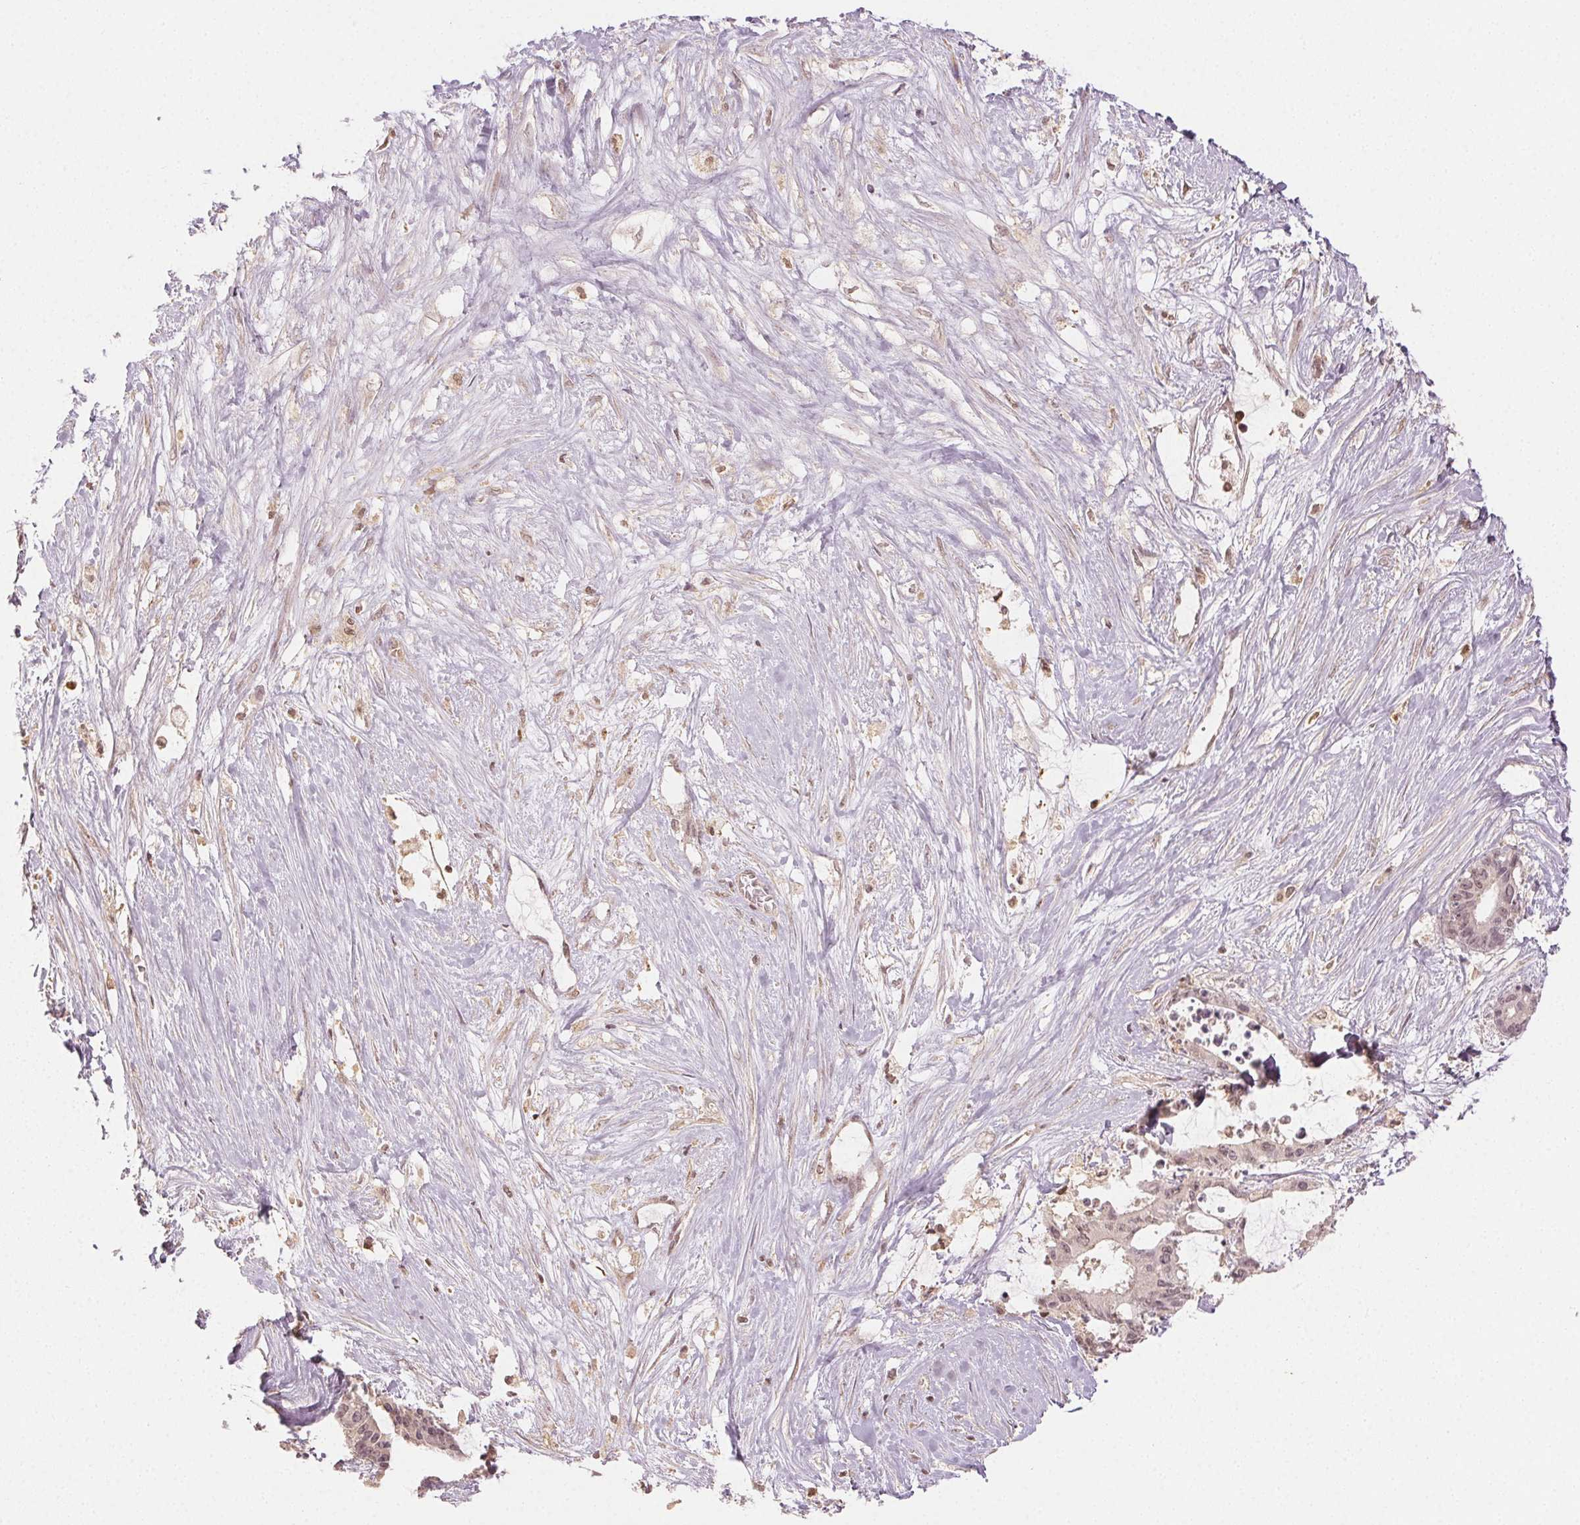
{"staining": {"intensity": "weak", "quantity": "25%-75%", "location": "nuclear"}, "tissue": "liver cancer", "cell_type": "Tumor cells", "image_type": "cancer", "snomed": [{"axis": "morphology", "description": "Normal tissue, NOS"}, {"axis": "morphology", "description": "Cholangiocarcinoma"}, {"axis": "topography", "description": "Liver"}, {"axis": "topography", "description": "Peripheral nerve tissue"}], "caption": "A low amount of weak nuclear staining is present in approximately 25%-75% of tumor cells in liver cholangiocarcinoma tissue.", "gene": "MAPK14", "patient": {"sex": "female", "age": 73}}